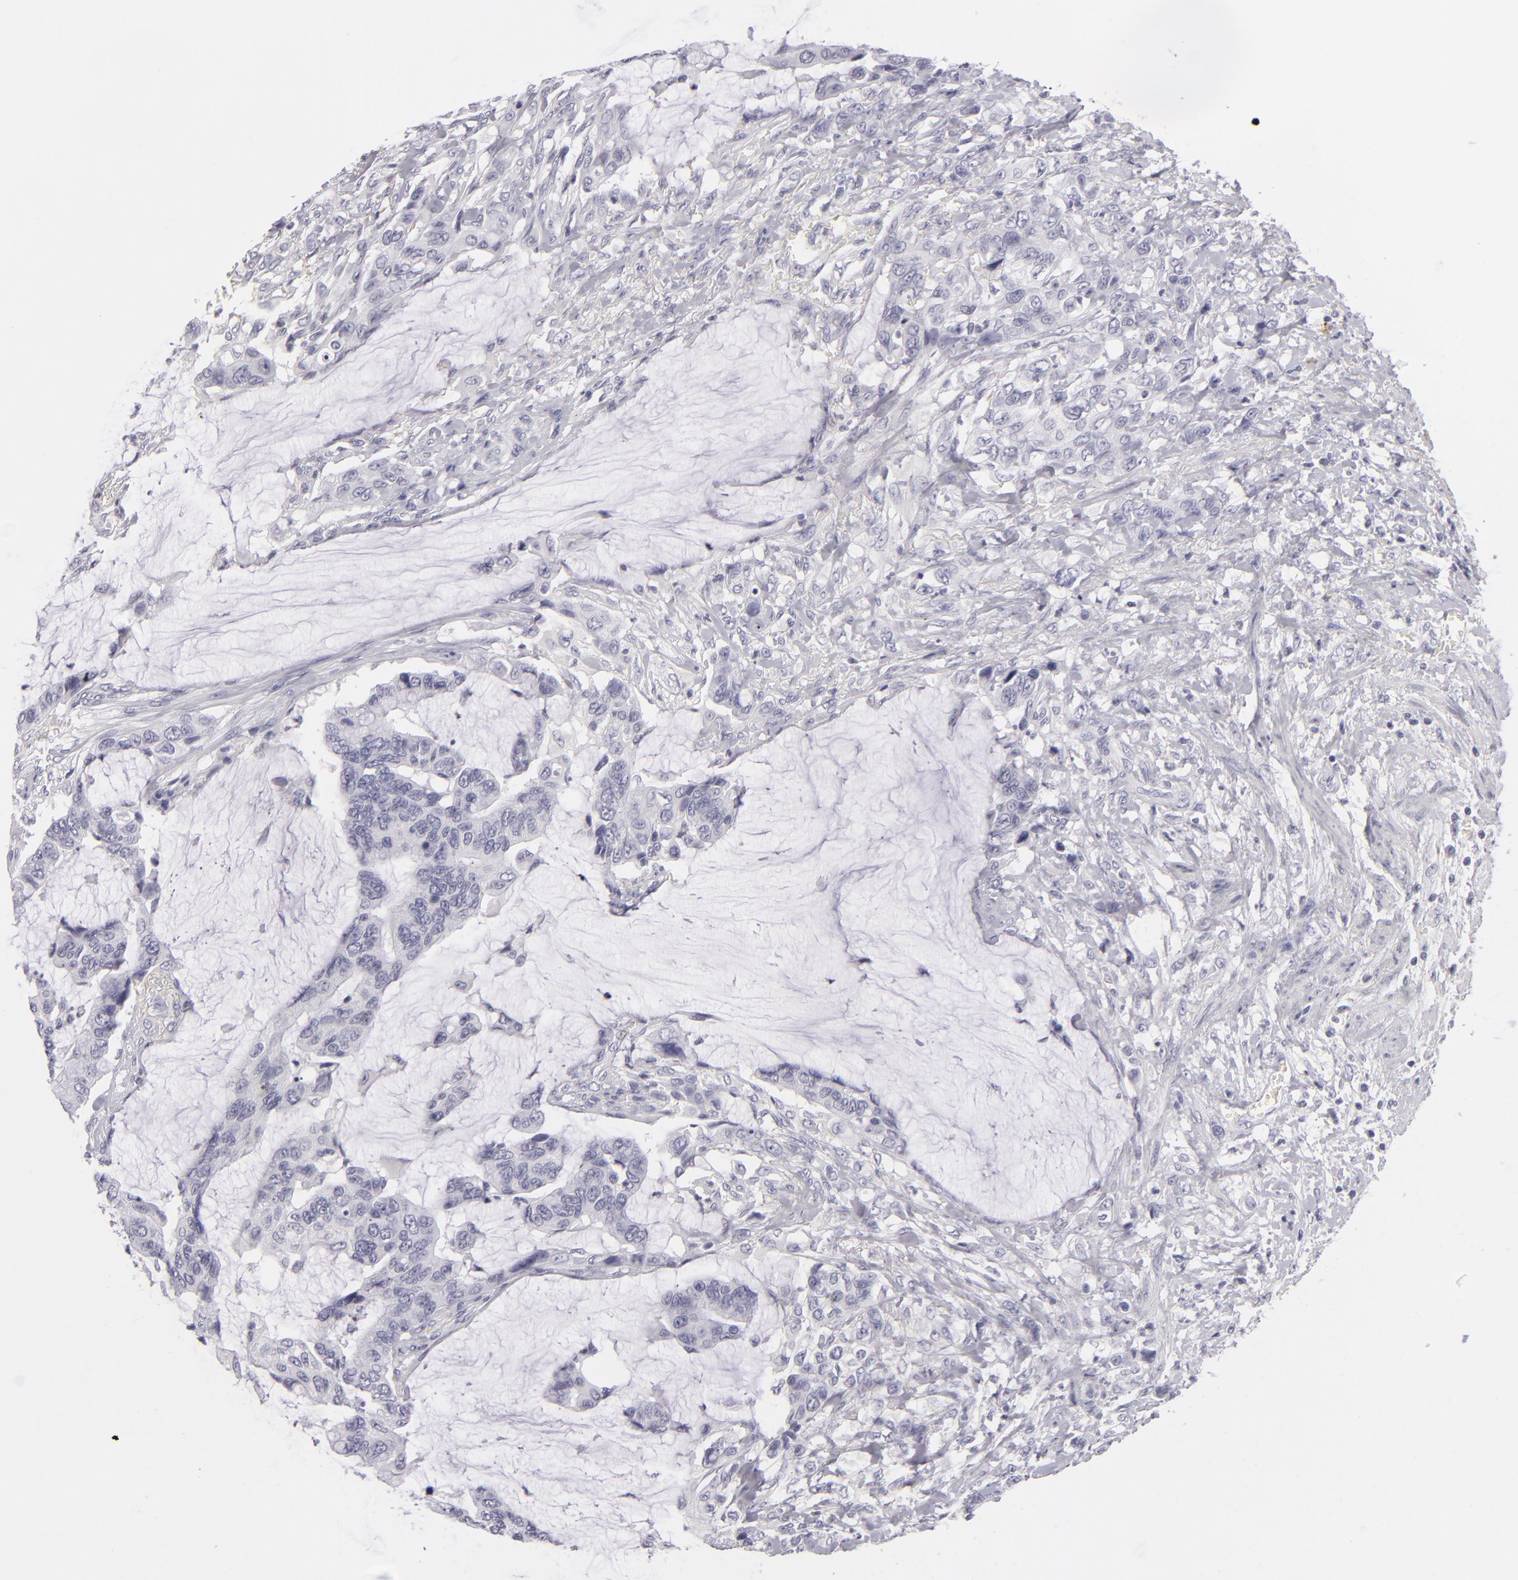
{"staining": {"intensity": "negative", "quantity": "none", "location": "none"}, "tissue": "colorectal cancer", "cell_type": "Tumor cells", "image_type": "cancer", "snomed": [{"axis": "morphology", "description": "Adenocarcinoma, NOS"}, {"axis": "topography", "description": "Rectum"}], "caption": "Immunohistochemistry micrograph of human colorectal cancer (adenocarcinoma) stained for a protein (brown), which displays no expression in tumor cells.", "gene": "TNNC1", "patient": {"sex": "female", "age": 59}}